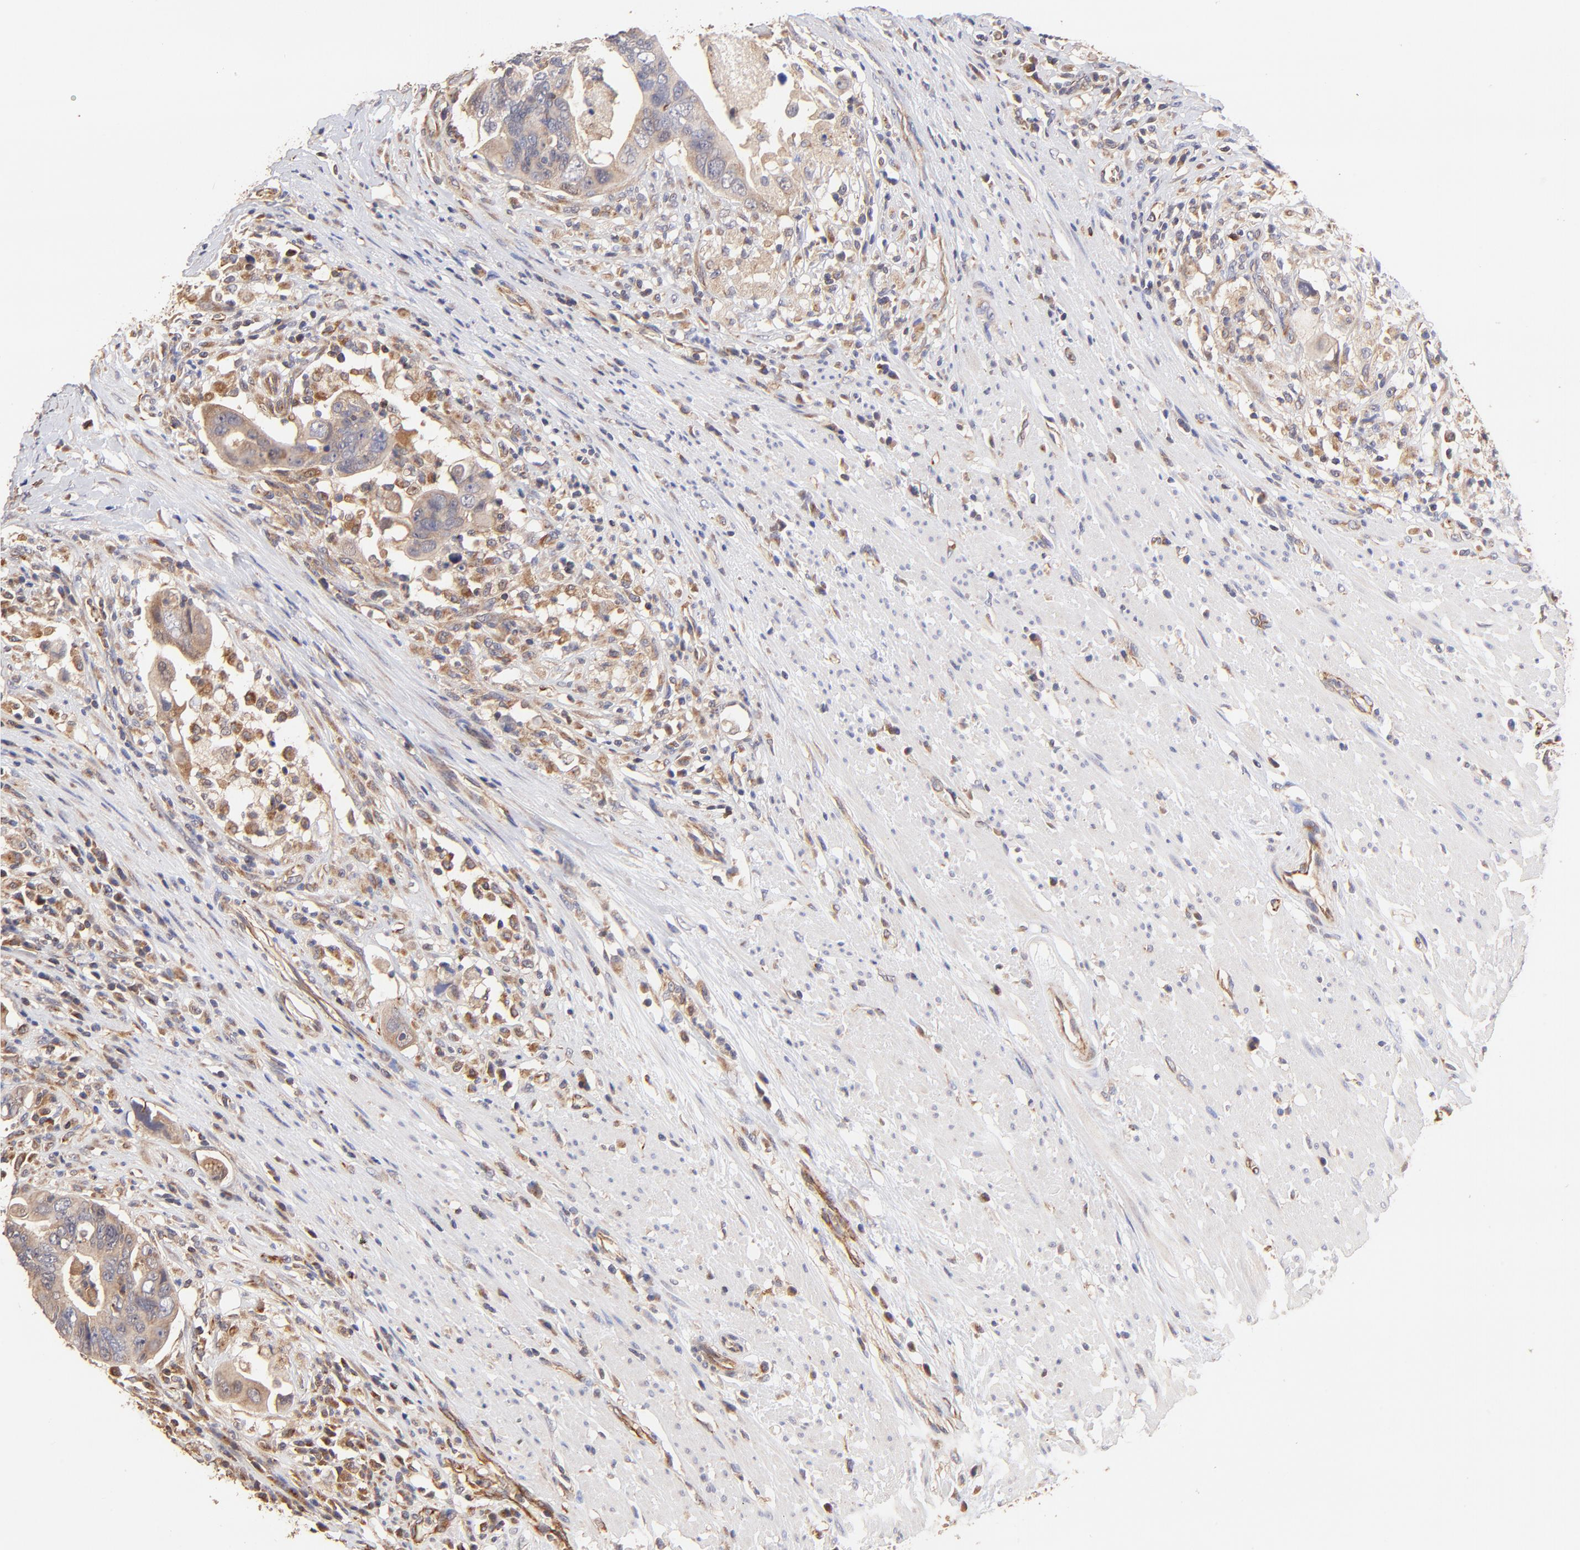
{"staining": {"intensity": "weak", "quantity": ">75%", "location": "cytoplasmic/membranous"}, "tissue": "colorectal cancer", "cell_type": "Tumor cells", "image_type": "cancer", "snomed": [{"axis": "morphology", "description": "Adenocarcinoma, NOS"}, {"axis": "topography", "description": "Rectum"}], "caption": "Brown immunohistochemical staining in colorectal adenocarcinoma displays weak cytoplasmic/membranous positivity in approximately >75% of tumor cells.", "gene": "TNFAIP3", "patient": {"sex": "male", "age": 53}}